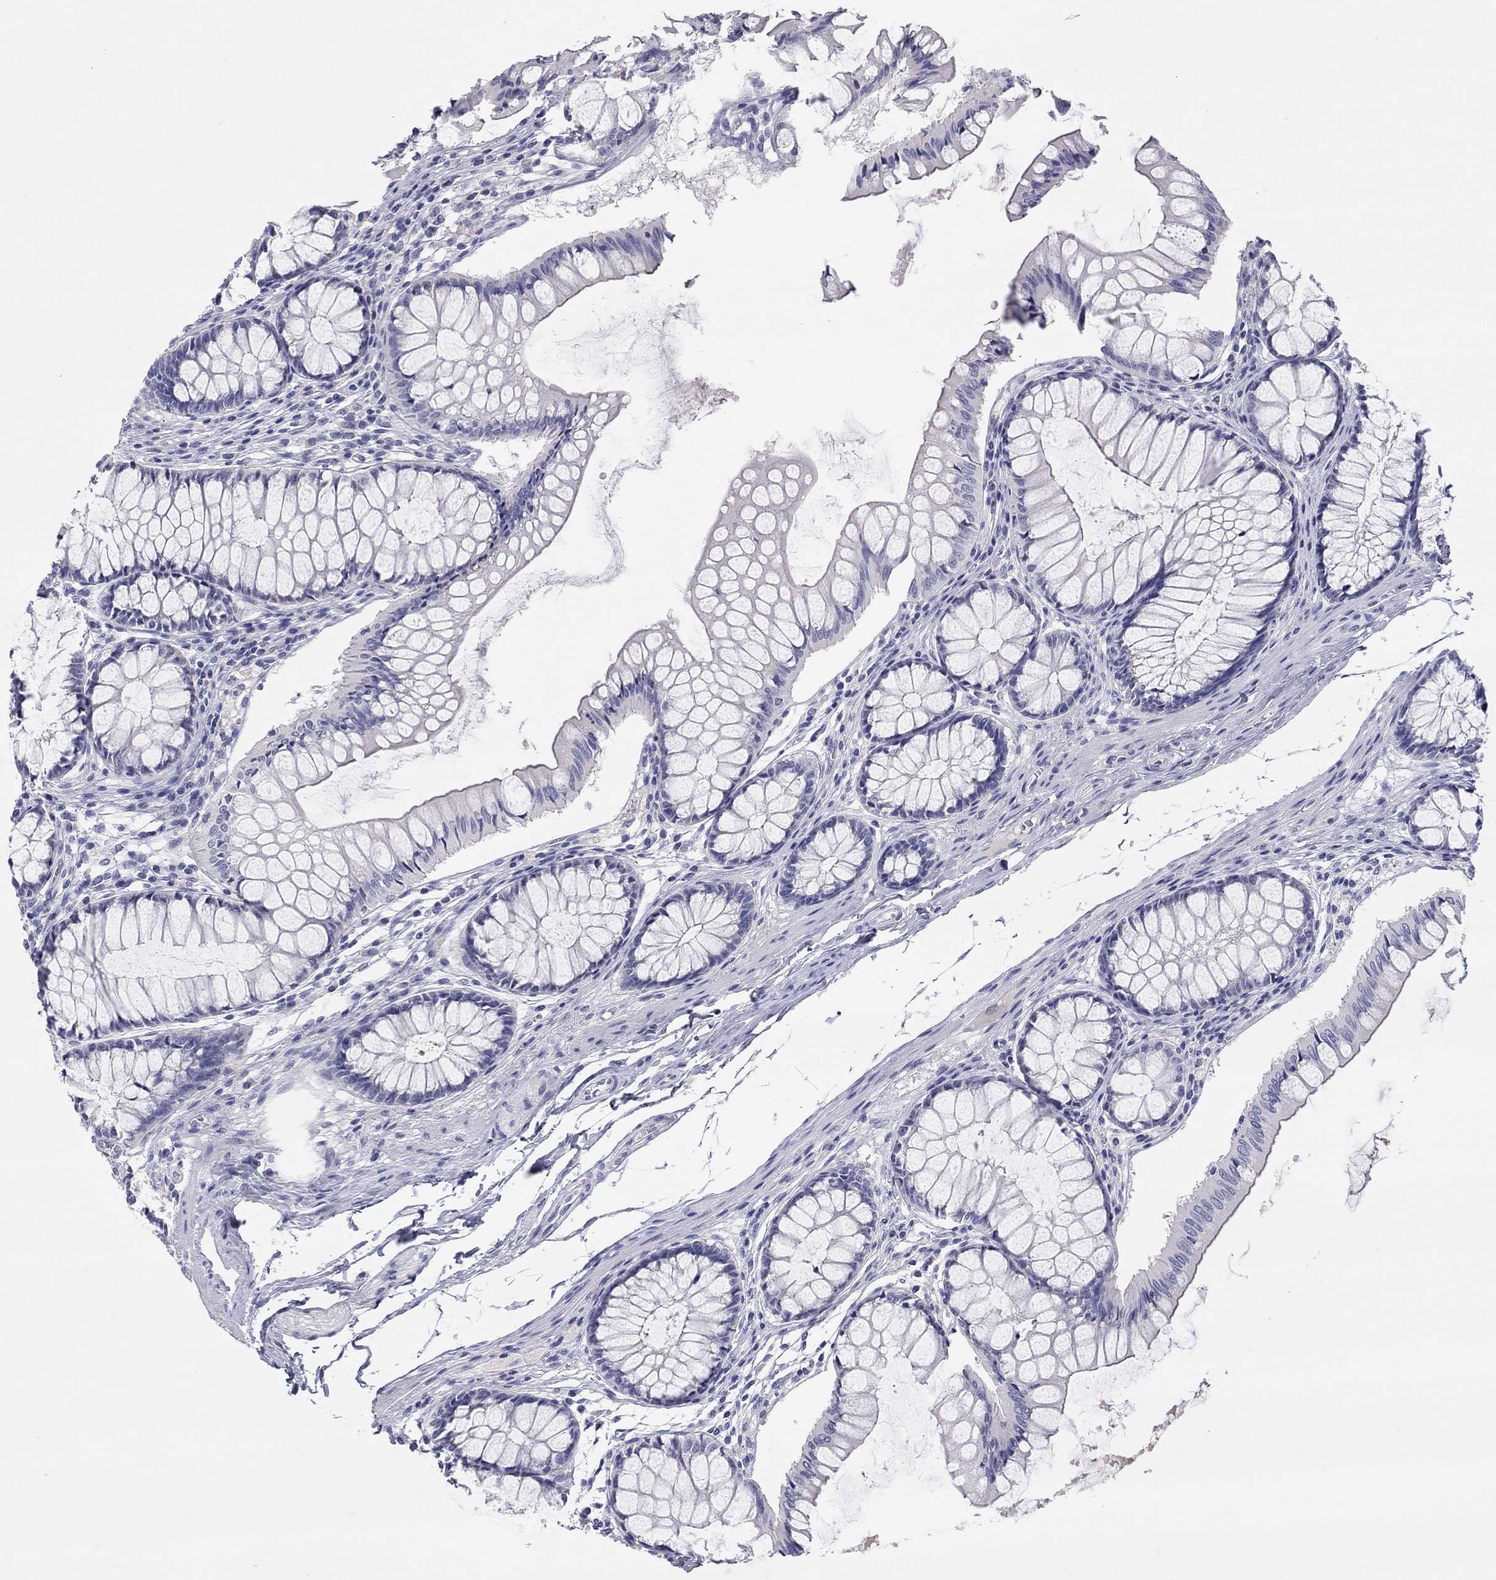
{"staining": {"intensity": "negative", "quantity": "none", "location": "none"}, "tissue": "colon", "cell_type": "Endothelial cells", "image_type": "normal", "snomed": [{"axis": "morphology", "description": "Normal tissue, NOS"}, {"axis": "topography", "description": "Colon"}], "caption": "The immunohistochemistry micrograph has no significant staining in endothelial cells of colon. The staining is performed using DAB brown chromogen with nuclei counter-stained in using hematoxylin.", "gene": "ST7L", "patient": {"sex": "female", "age": 65}}